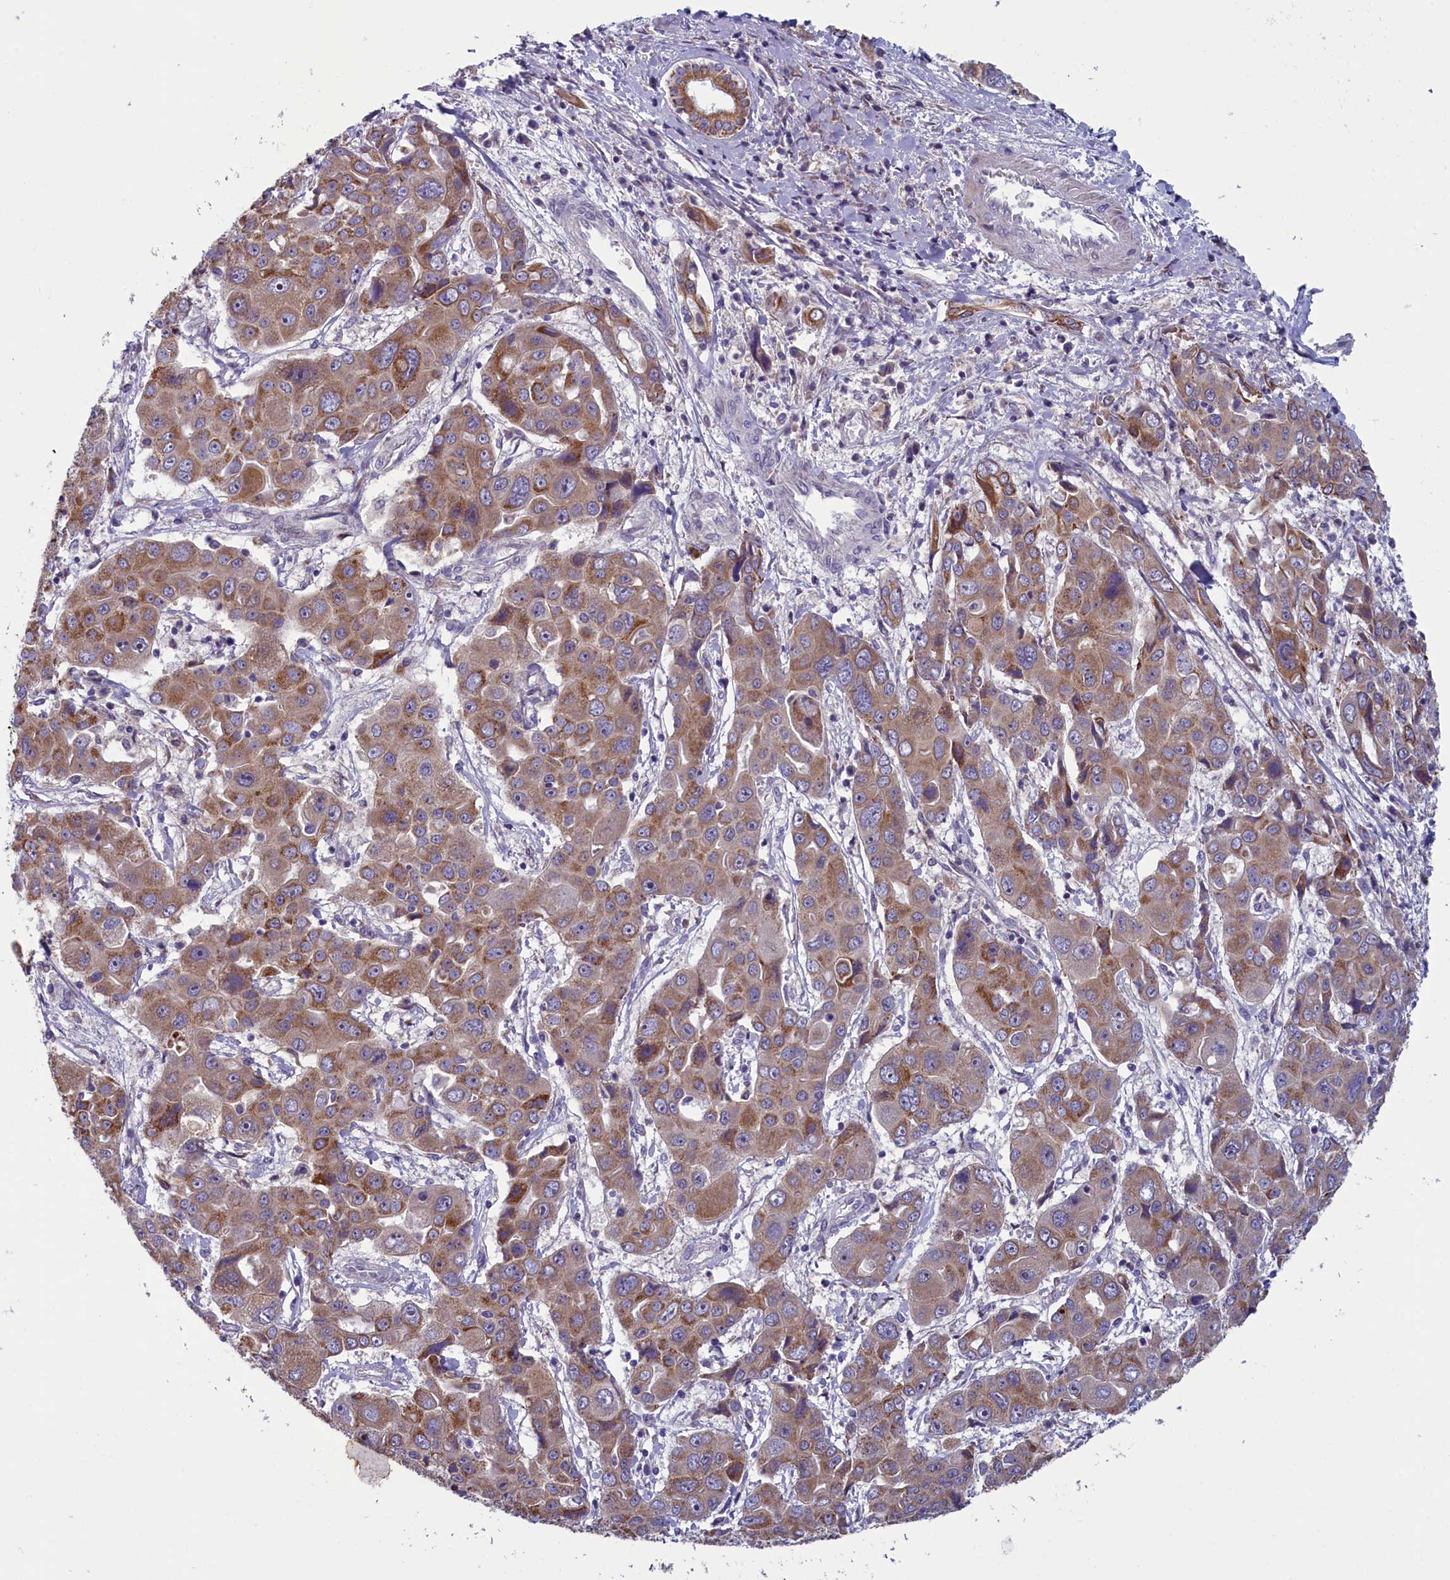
{"staining": {"intensity": "moderate", "quantity": ">75%", "location": "cytoplasmic/membranous"}, "tissue": "liver cancer", "cell_type": "Tumor cells", "image_type": "cancer", "snomed": [{"axis": "morphology", "description": "Cholangiocarcinoma"}, {"axis": "topography", "description": "Liver"}], "caption": "Immunohistochemistry of cholangiocarcinoma (liver) shows medium levels of moderate cytoplasmic/membranous positivity in about >75% of tumor cells. The protein is shown in brown color, while the nuclei are stained blue.", "gene": "ANKRD39", "patient": {"sex": "male", "age": 67}}